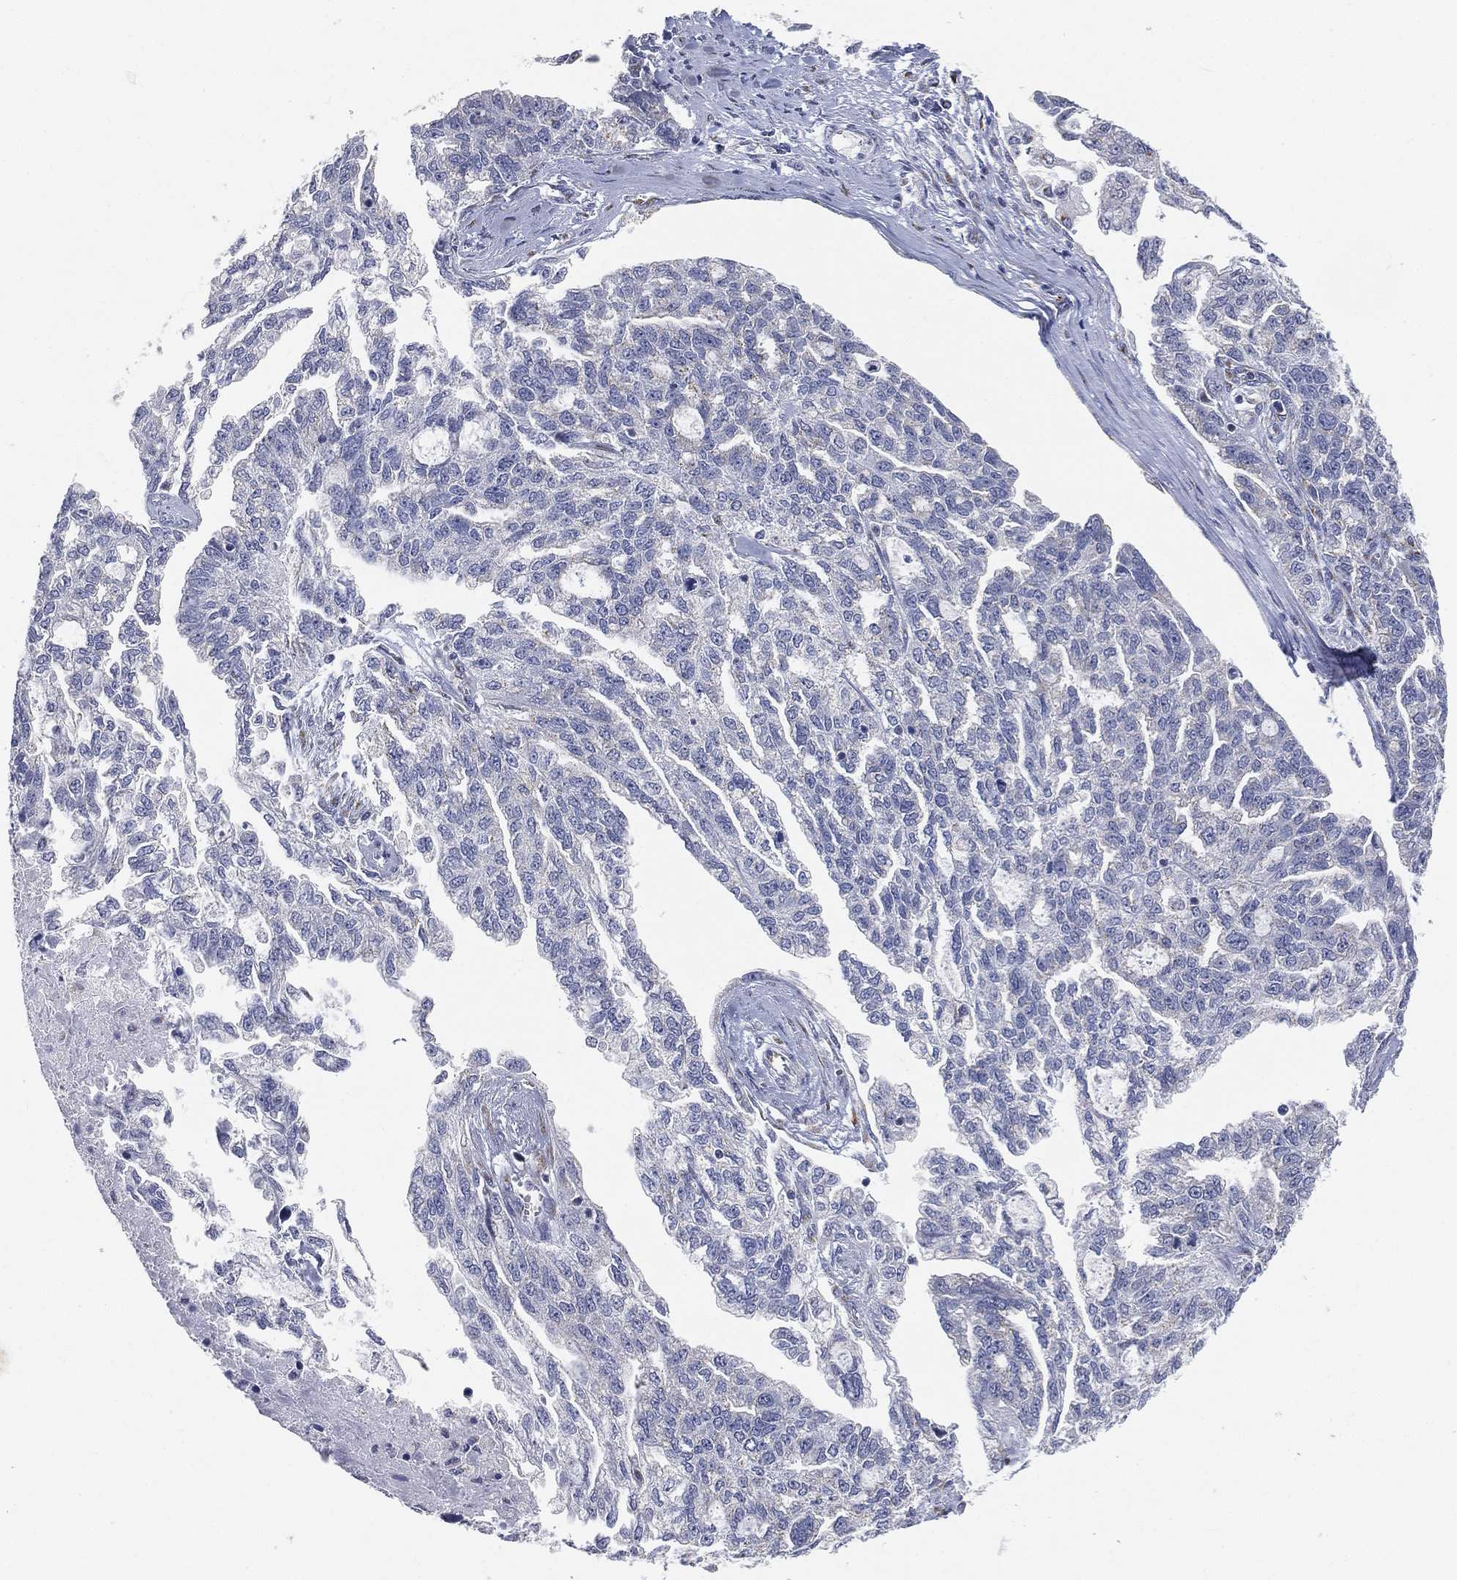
{"staining": {"intensity": "negative", "quantity": "none", "location": "none"}, "tissue": "ovarian cancer", "cell_type": "Tumor cells", "image_type": "cancer", "snomed": [{"axis": "morphology", "description": "Cystadenocarcinoma, serous, NOS"}, {"axis": "topography", "description": "Ovary"}], "caption": "Immunohistochemistry (IHC) photomicrograph of neoplastic tissue: serous cystadenocarcinoma (ovarian) stained with DAB demonstrates no significant protein staining in tumor cells. (DAB (3,3'-diaminobenzidine) immunohistochemistry visualized using brightfield microscopy, high magnification).", "gene": "TICAM1", "patient": {"sex": "female", "age": 51}}